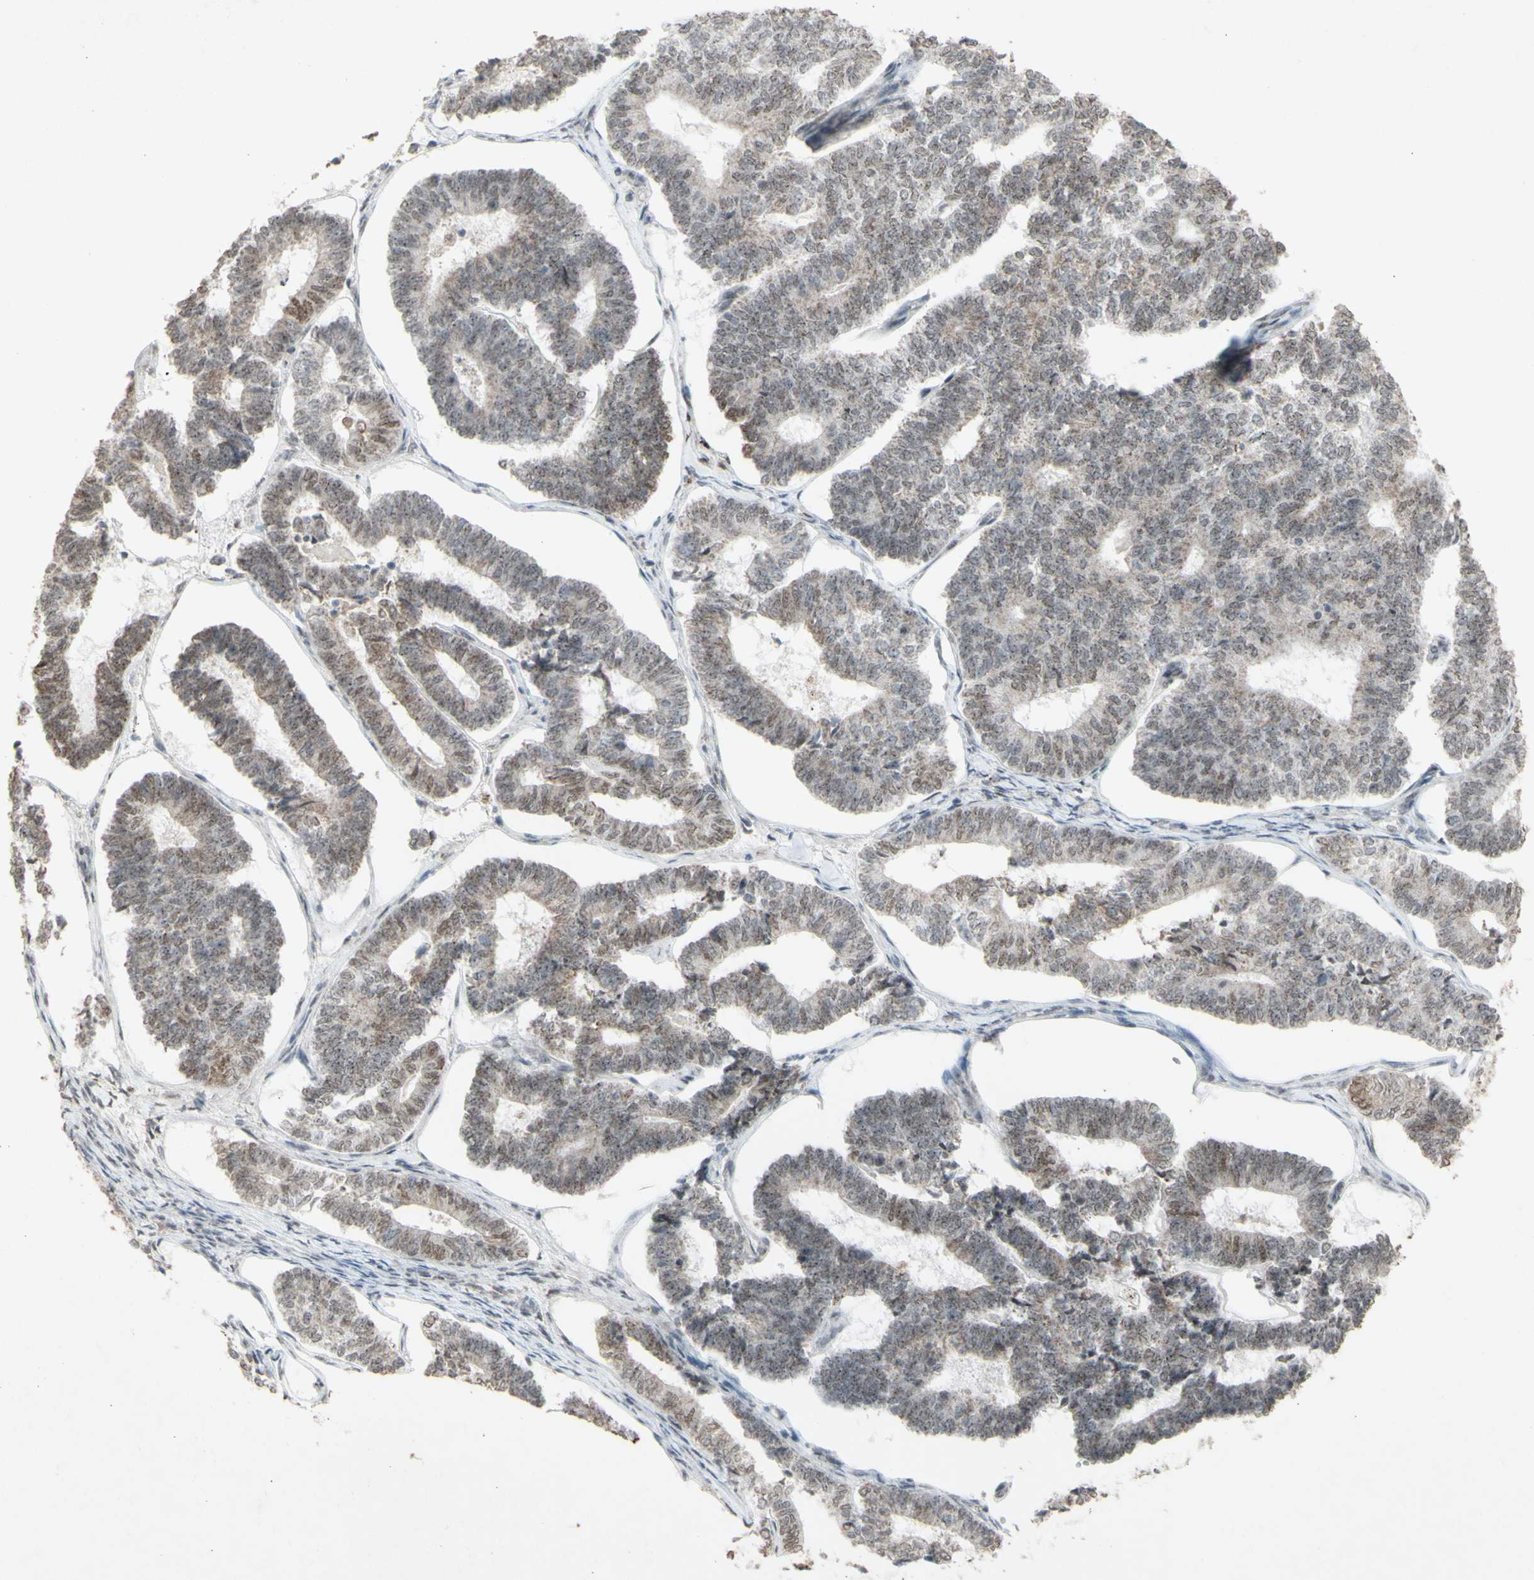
{"staining": {"intensity": "weak", "quantity": "25%-75%", "location": "cytoplasmic/membranous,nuclear"}, "tissue": "endometrial cancer", "cell_type": "Tumor cells", "image_type": "cancer", "snomed": [{"axis": "morphology", "description": "Adenocarcinoma, NOS"}, {"axis": "topography", "description": "Endometrium"}], "caption": "The immunohistochemical stain highlights weak cytoplasmic/membranous and nuclear positivity in tumor cells of endometrial cancer tissue. The staining is performed using DAB (3,3'-diaminobenzidine) brown chromogen to label protein expression. The nuclei are counter-stained blue using hematoxylin.", "gene": "CENPB", "patient": {"sex": "female", "age": 70}}